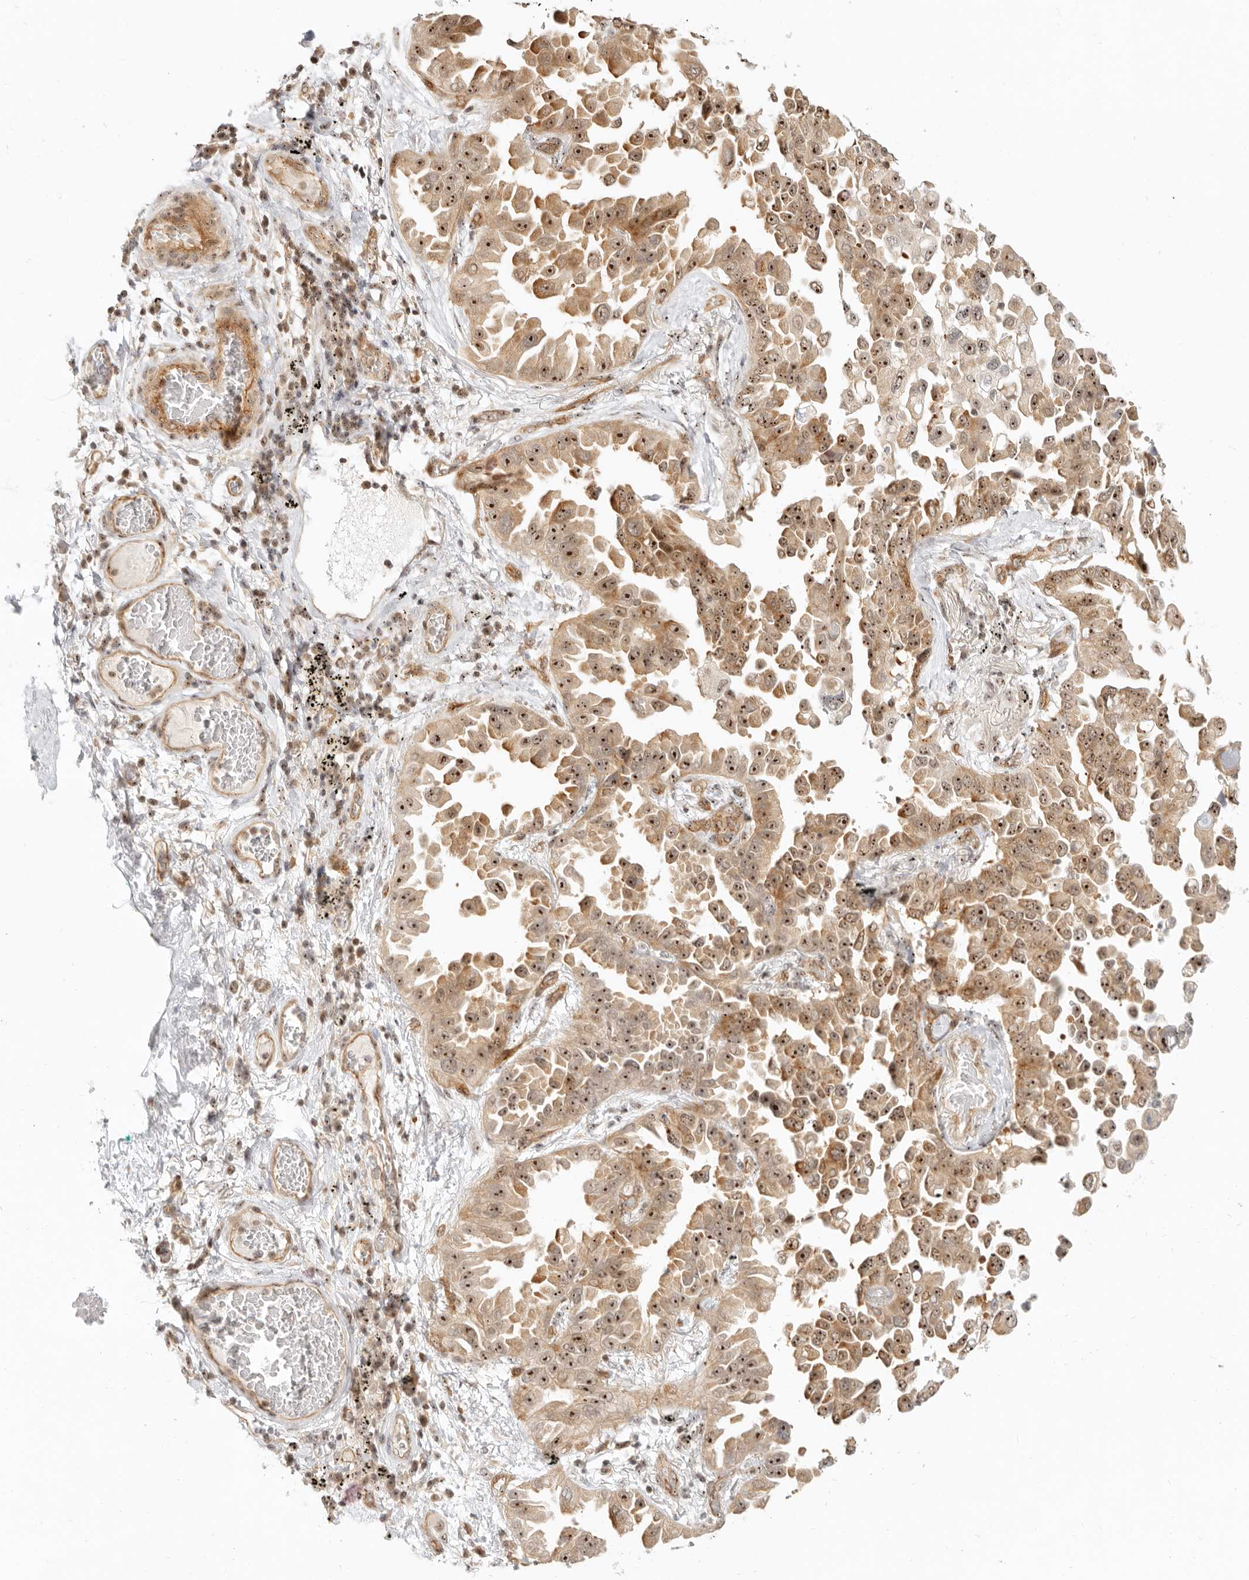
{"staining": {"intensity": "moderate", "quantity": ">75%", "location": "cytoplasmic/membranous,nuclear"}, "tissue": "lung cancer", "cell_type": "Tumor cells", "image_type": "cancer", "snomed": [{"axis": "morphology", "description": "Adenocarcinoma, NOS"}, {"axis": "topography", "description": "Lung"}], "caption": "Lung cancer (adenocarcinoma) was stained to show a protein in brown. There is medium levels of moderate cytoplasmic/membranous and nuclear expression in about >75% of tumor cells. (DAB IHC with brightfield microscopy, high magnification).", "gene": "BAP1", "patient": {"sex": "female", "age": 67}}